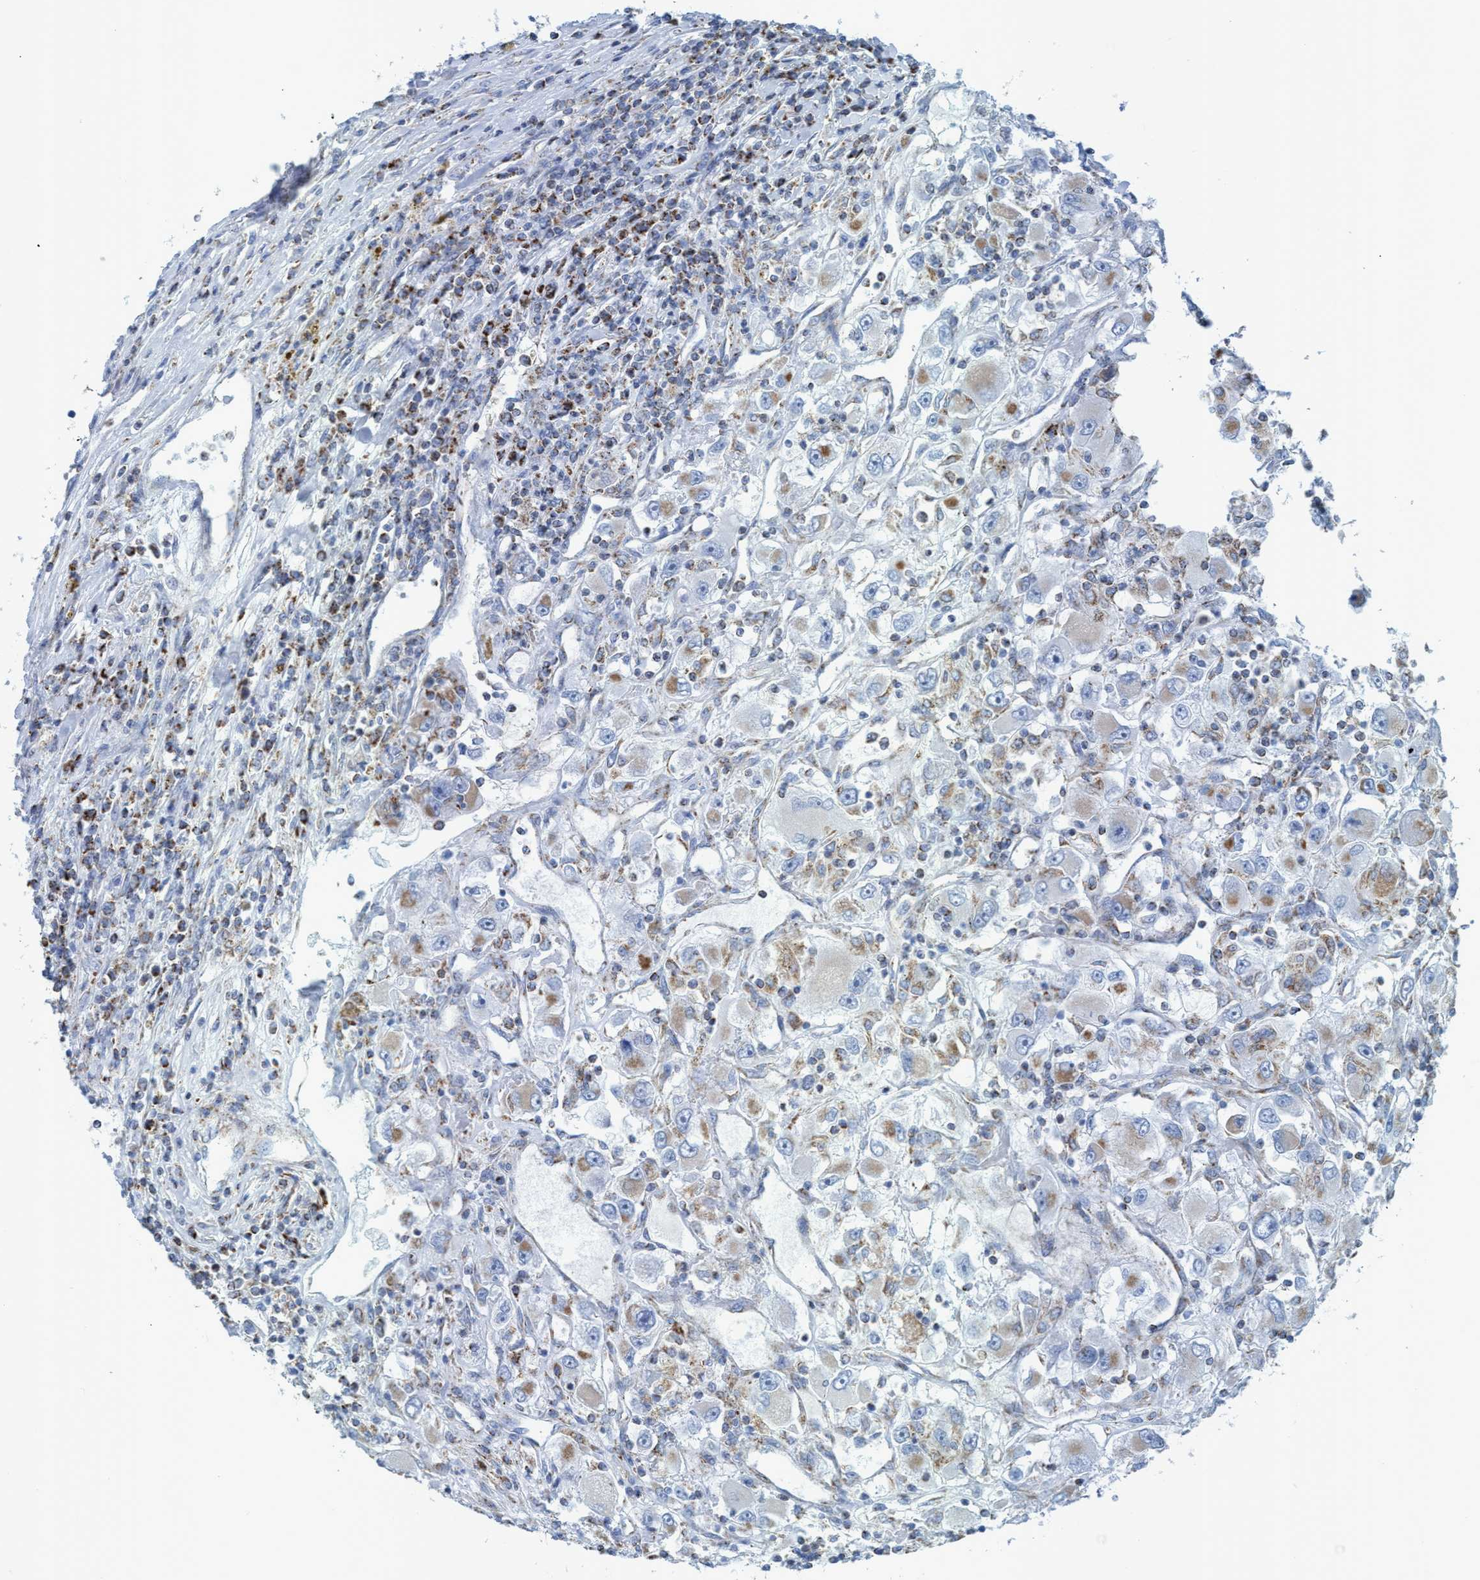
{"staining": {"intensity": "moderate", "quantity": "<25%", "location": "cytoplasmic/membranous"}, "tissue": "renal cancer", "cell_type": "Tumor cells", "image_type": "cancer", "snomed": [{"axis": "morphology", "description": "Adenocarcinoma, NOS"}, {"axis": "topography", "description": "Kidney"}], "caption": "Immunohistochemistry staining of renal adenocarcinoma, which exhibits low levels of moderate cytoplasmic/membranous positivity in about <25% of tumor cells indicating moderate cytoplasmic/membranous protein staining. The staining was performed using DAB (brown) for protein detection and nuclei were counterstained in hematoxylin (blue).", "gene": "GGA3", "patient": {"sex": "female", "age": 52}}